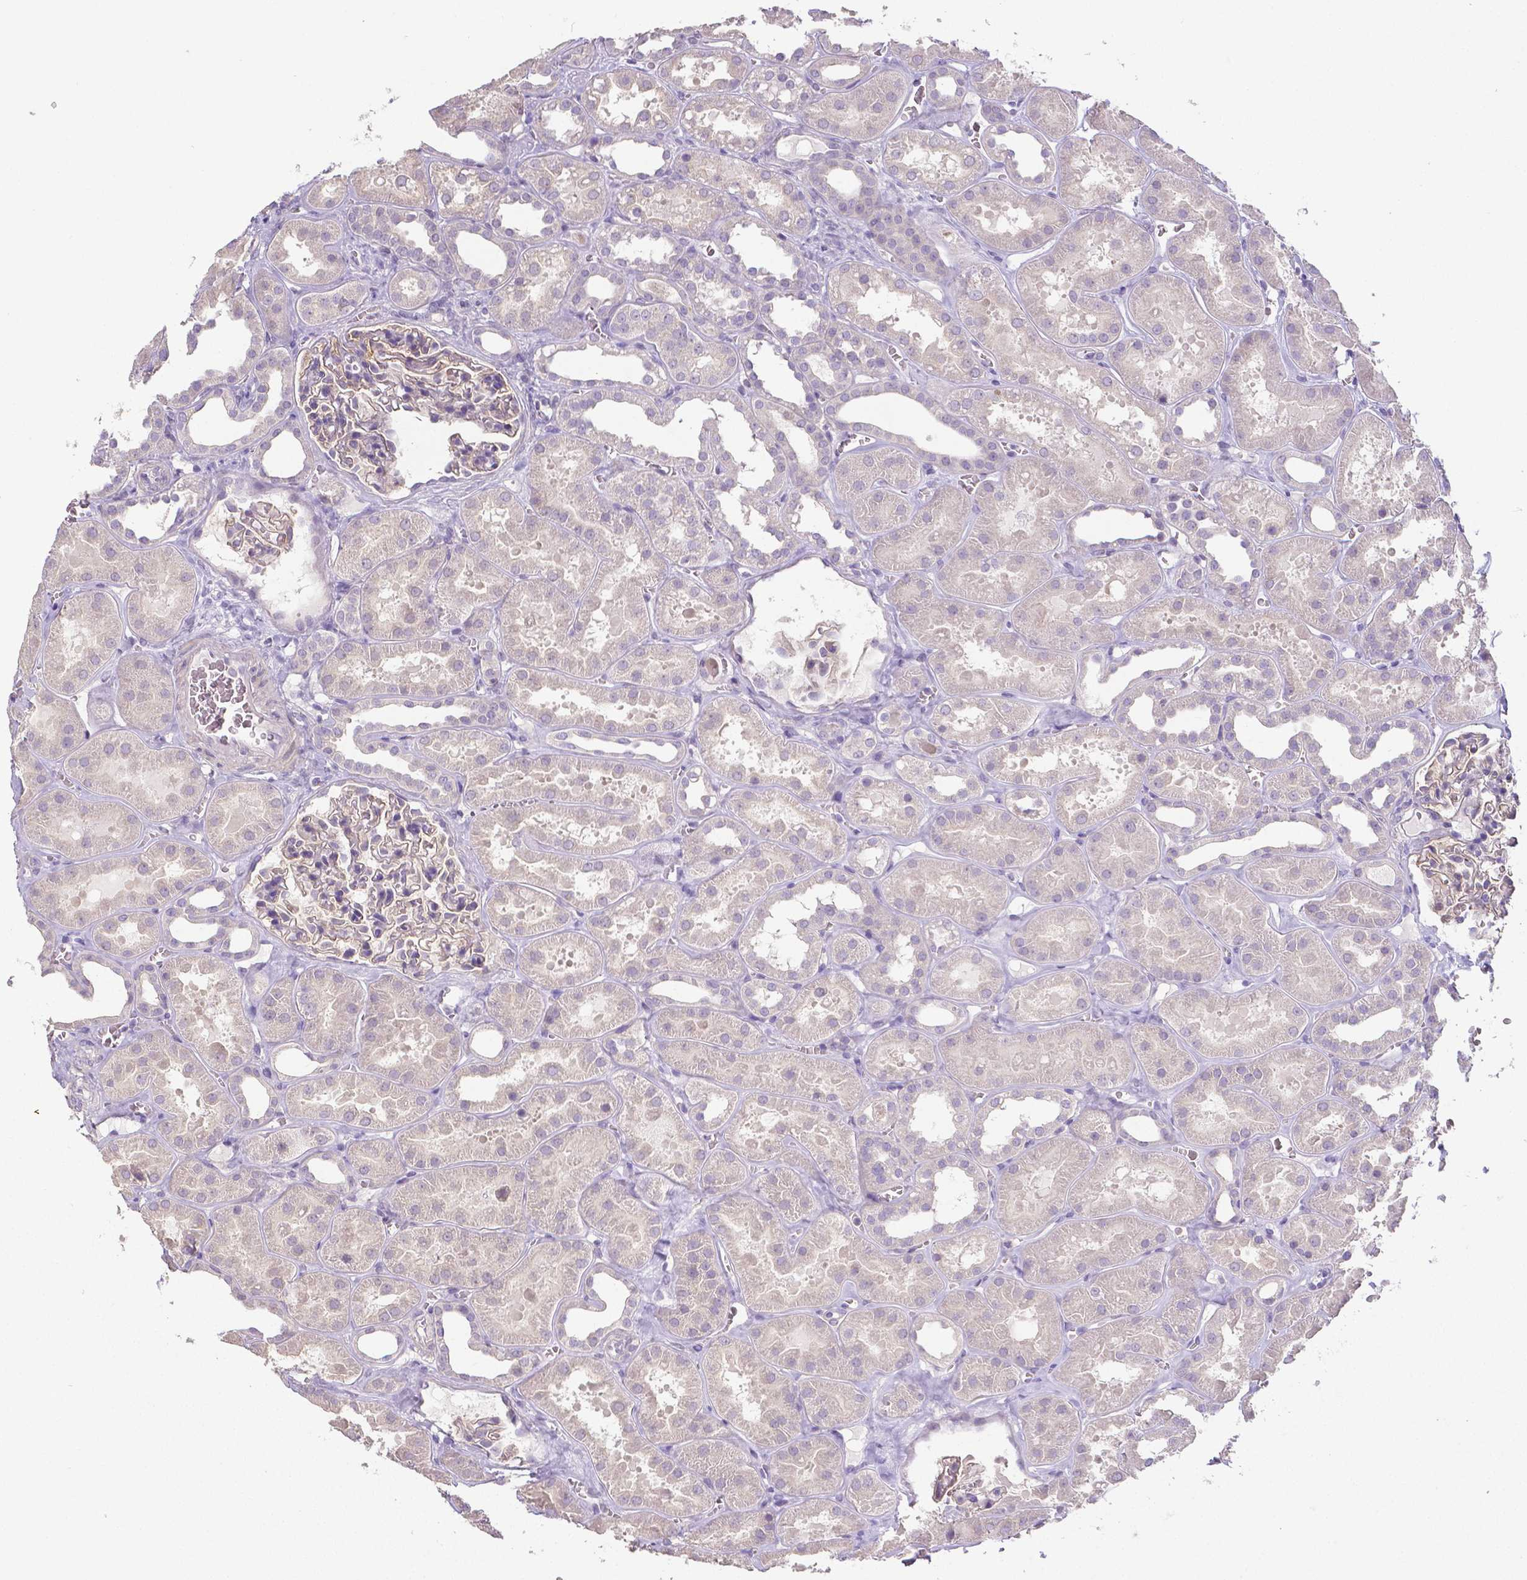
{"staining": {"intensity": "negative", "quantity": "none", "location": "none"}, "tissue": "kidney", "cell_type": "Cells in glomeruli", "image_type": "normal", "snomed": [{"axis": "morphology", "description": "Normal tissue, NOS"}, {"axis": "topography", "description": "Kidney"}], "caption": "Immunohistochemical staining of normal kidney shows no significant staining in cells in glomeruli.", "gene": "CRMP1", "patient": {"sex": "female", "age": 41}}